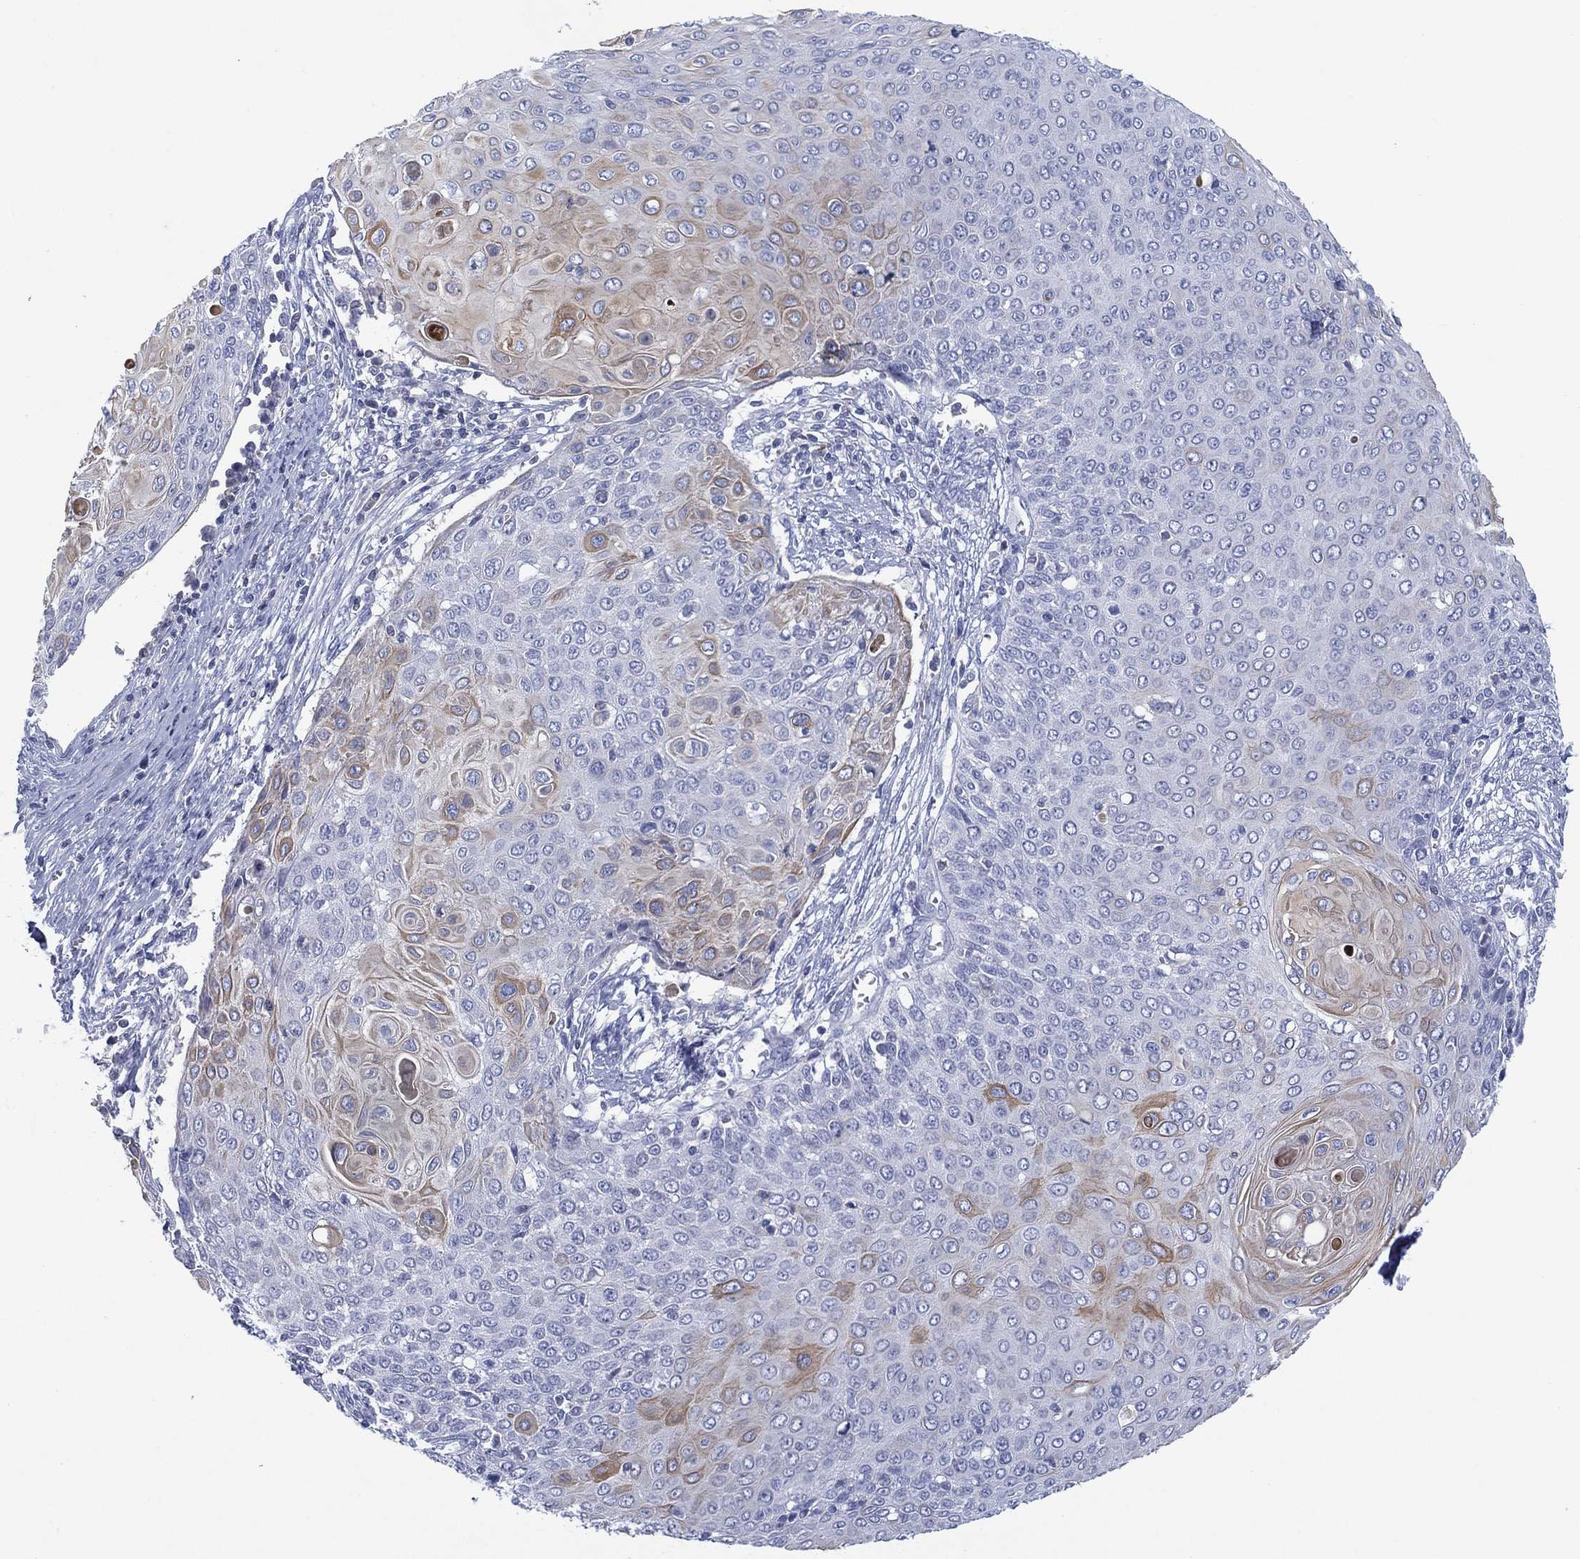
{"staining": {"intensity": "weak", "quantity": "<25%", "location": "cytoplasmic/membranous"}, "tissue": "cervical cancer", "cell_type": "Tumor cells", "image_type": "cancer", "snomed": [{"axis": "morphology", "description": "Squamous cell carcinoma, NOS"}, {"axis": "topography", "description": "Cervix"}], "caption": "Tumor cells show no significant expression in squamous cell carcinoma (cervical).", "gene": "SEPTIN1", "patient": {"sex": "female", "age": 39}}